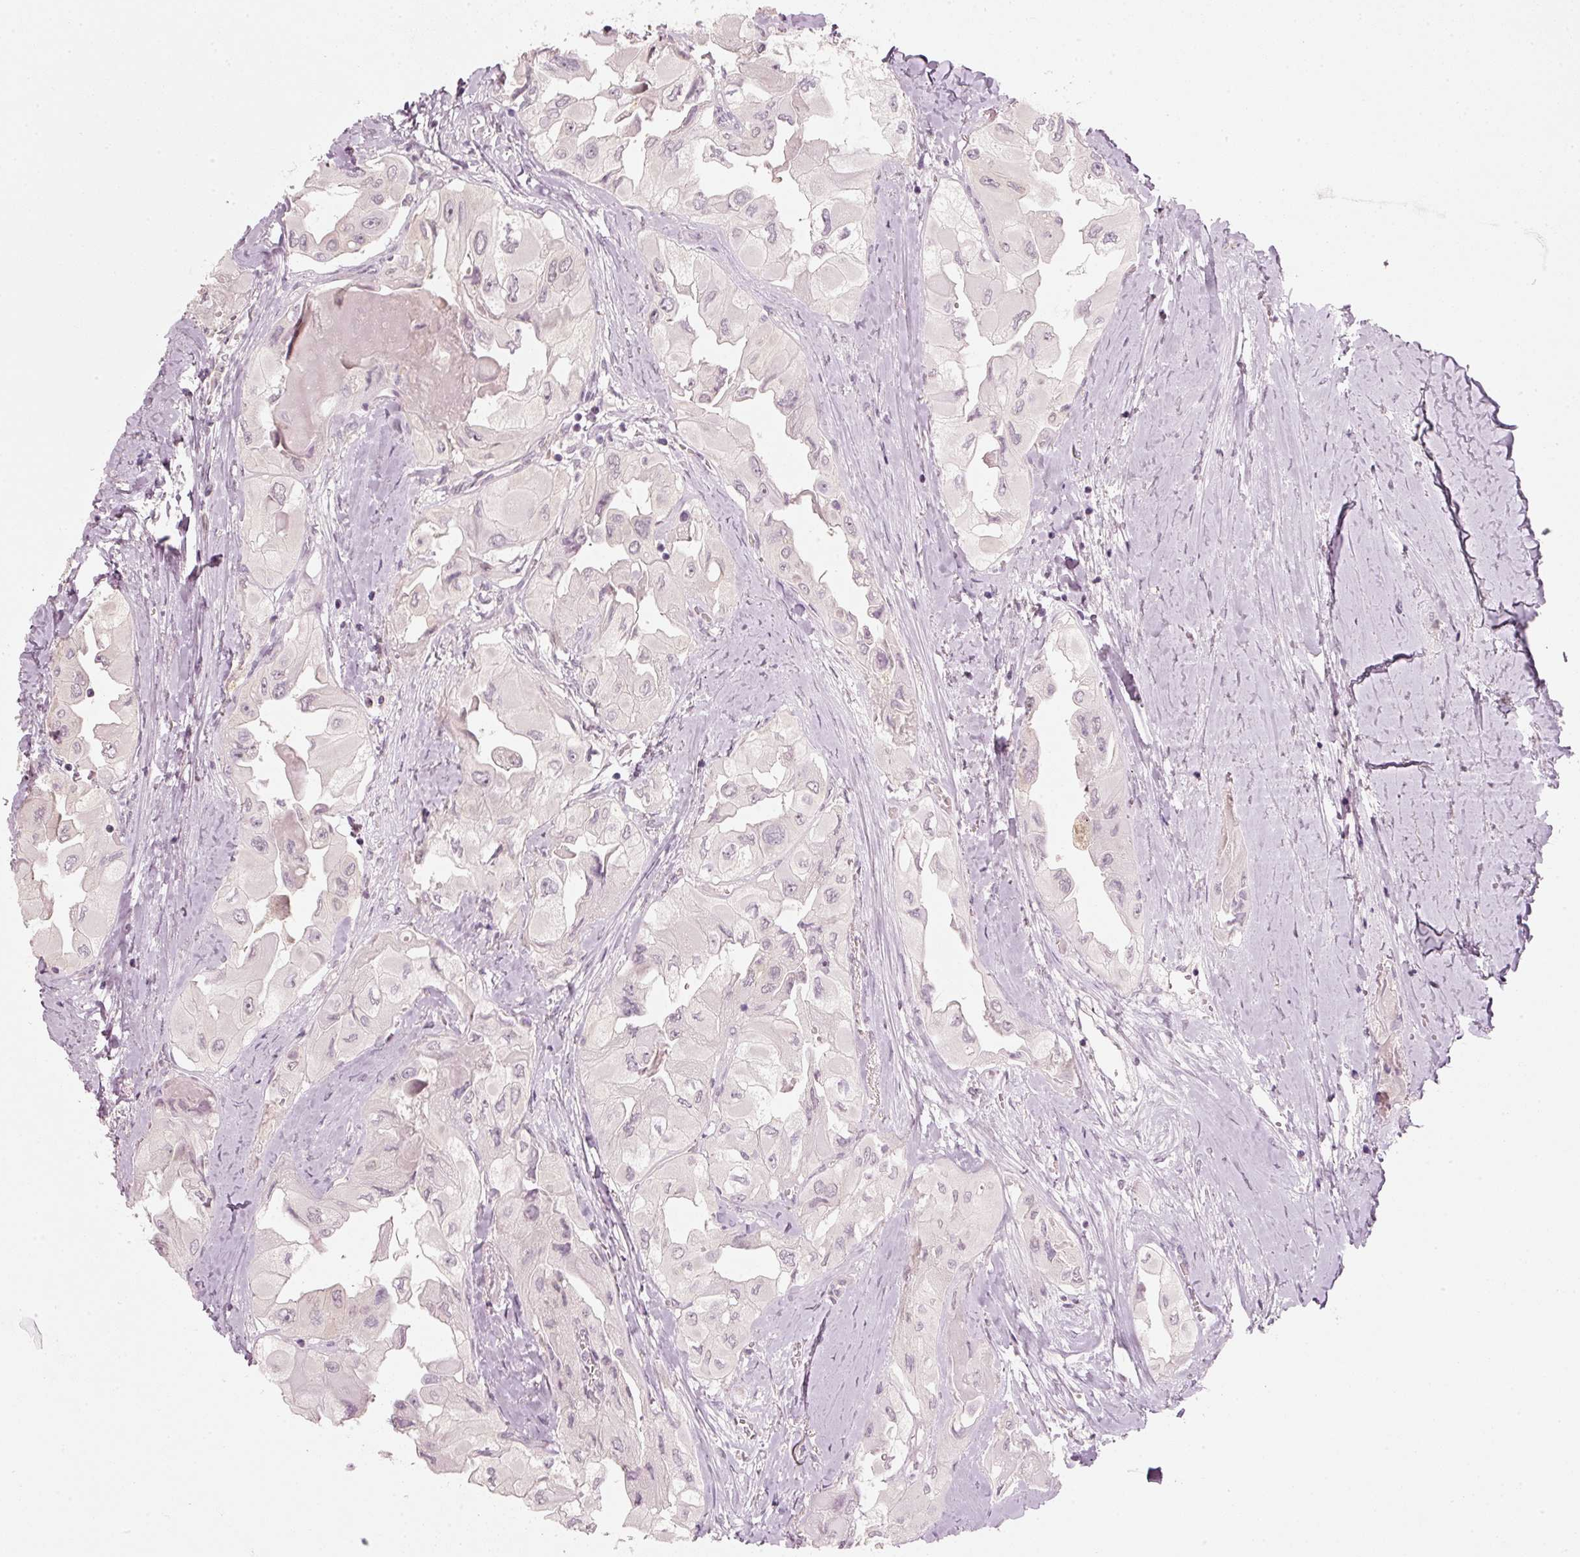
{"staining": {"intensity": "negative", "quantity": "none", "location": "none"}, "tissue": "thyroid cancer", "cell_type": "Tumor cells", "image_type": "cancer", "snomed": [{"axis": "morphology", "description": "Normal tissue, NOS"}, {"axis": "morphology", "description": "Papillary adenocarcinoma, NOS"}, {"axis": "topography", "description": "Thyroid gland"}], "caption": "Tumor cells show no significant positivity in thyroid cancer.", "gene": "STEAP1", "patient": {"sex": "female", "age": 59}}